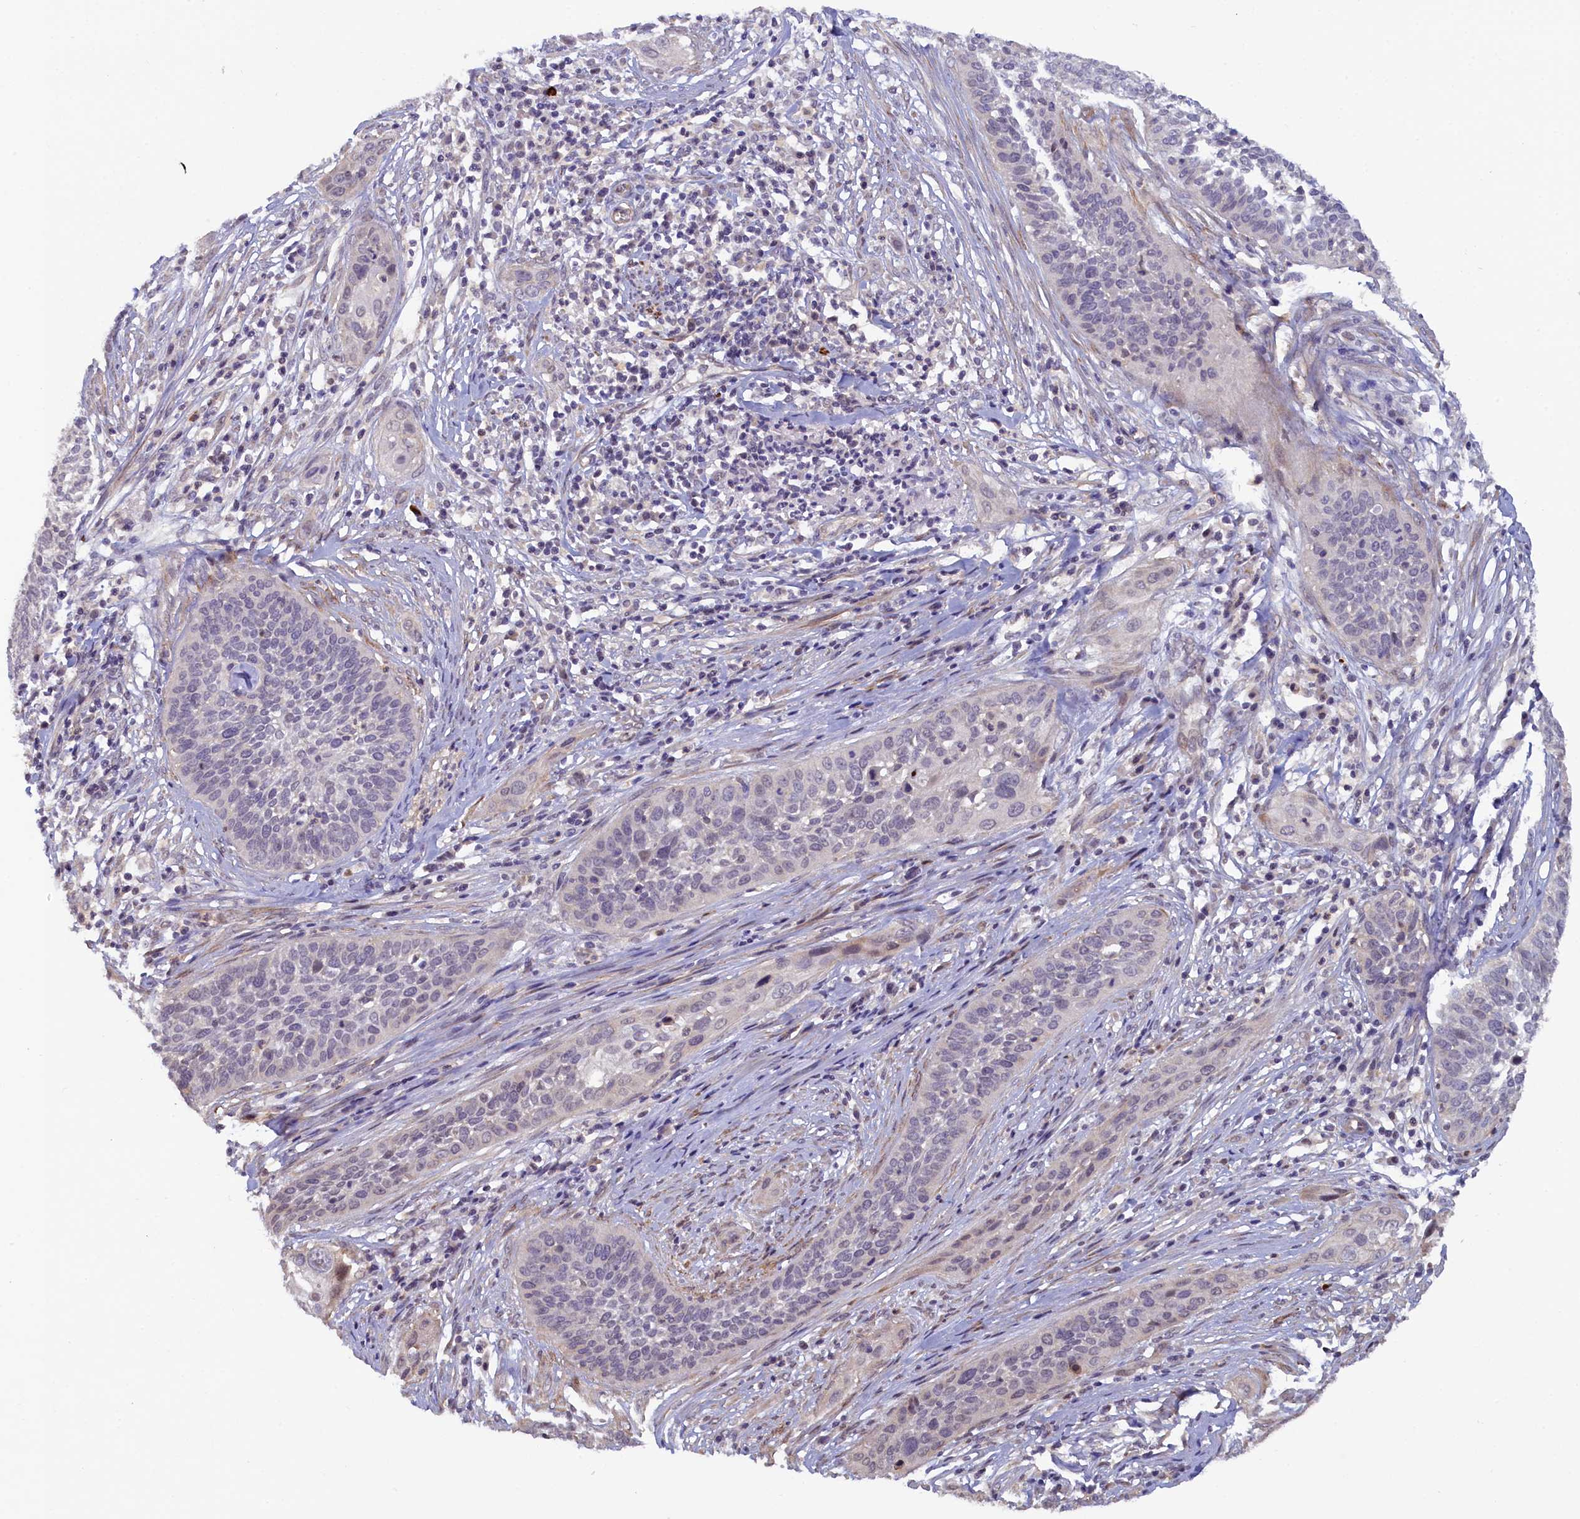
{"staining": {"intensity": "negative", "quantity": "none", "location": "none"}, "tissue": "cervical cancer", "cell_type": "Tumor cells", "image_type": "cancer", "snomed": [{"axis": "morphology", "description": "Squamous cell carcinoma, NOS"}, {"axis": "topography", "description": "Cervix"}], "caption": "IHC histopathology image of human cervical squamous cell carcinoma stained for a protein (brown), which demonstrates no expression in tumor cells.", "gene": "MYO16", "patient": {"sex": "female", "age": 34}}